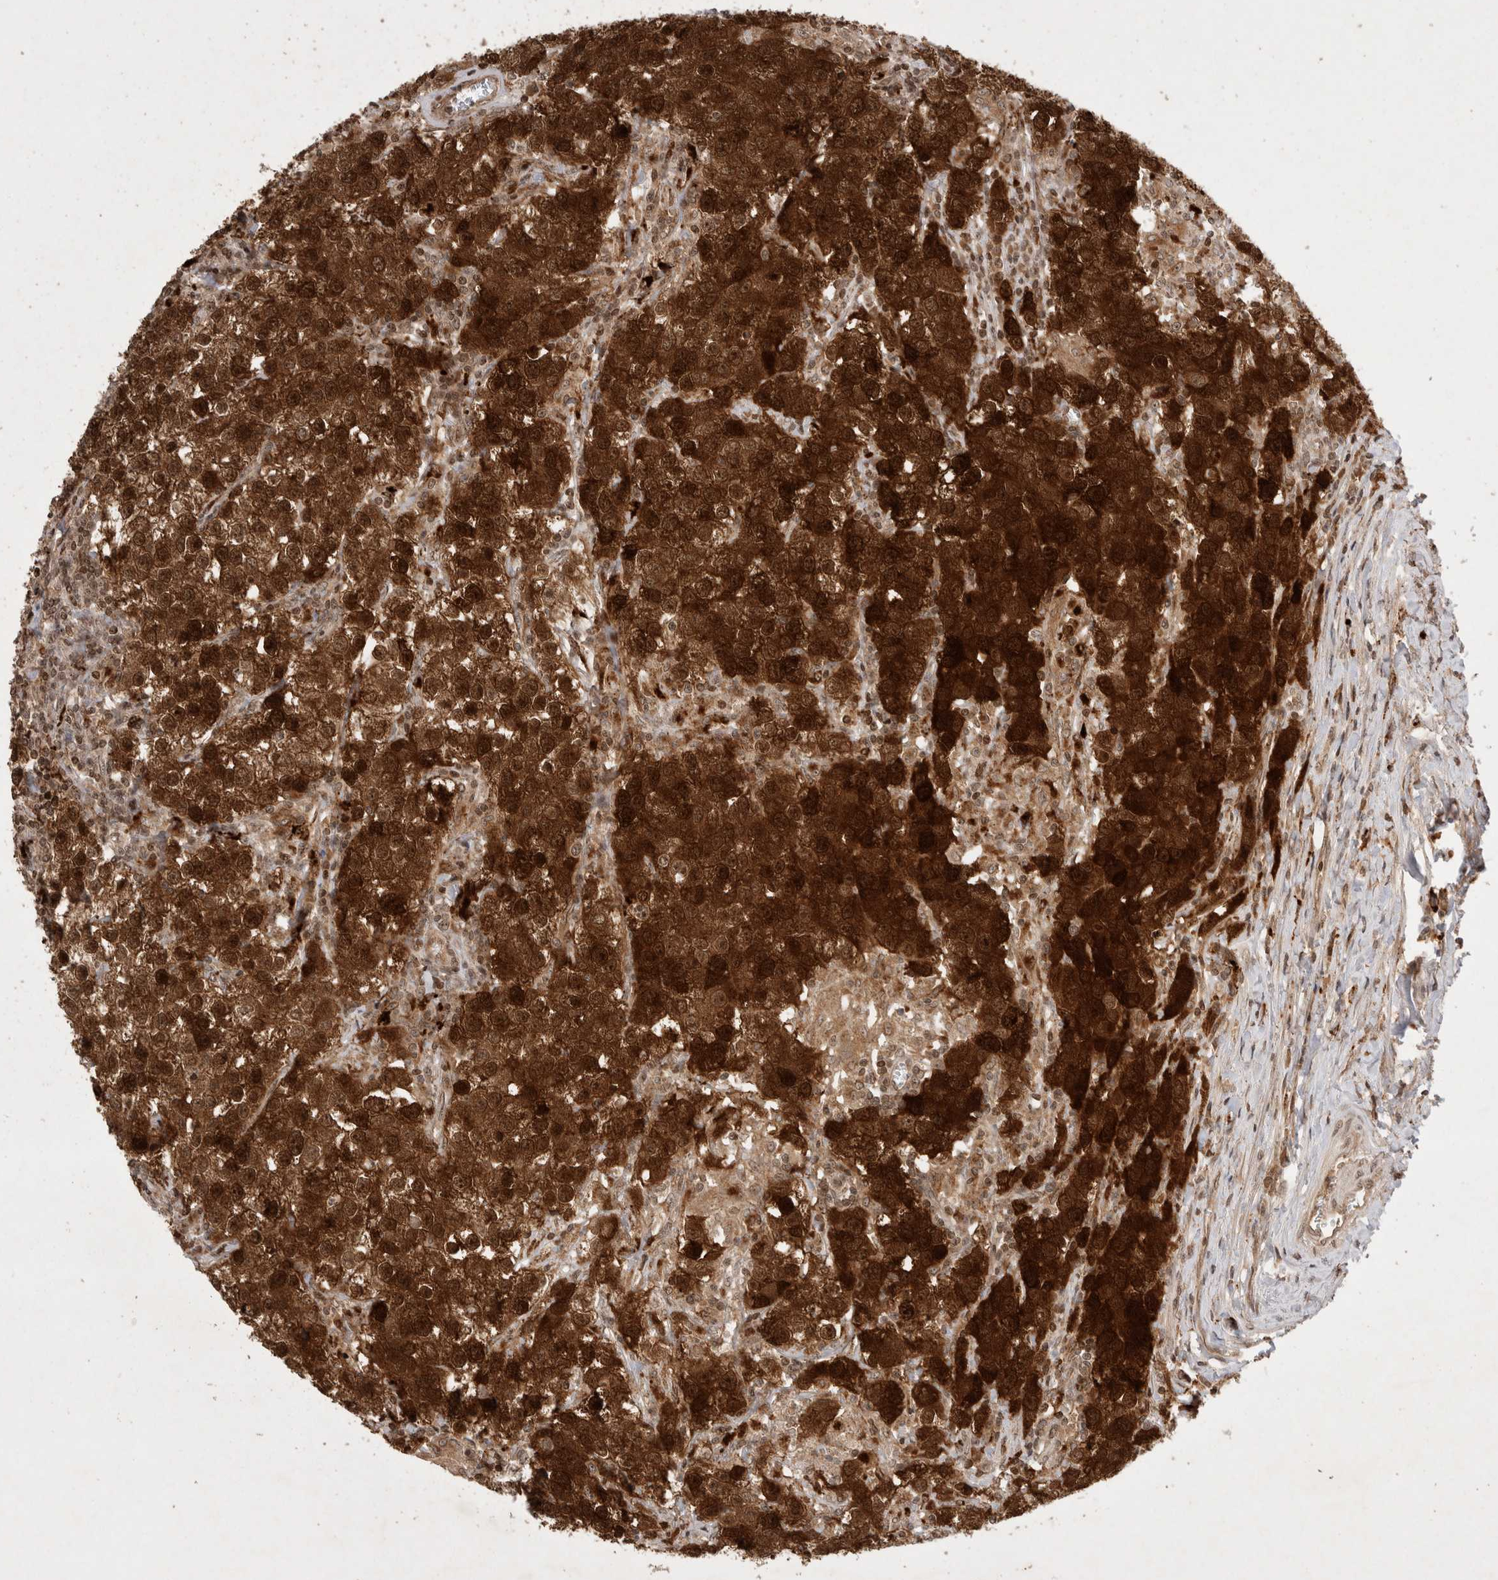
{"staining": {"intensity": "strong", "quantity": ">75%", "location": "cytoplasmic/membranous,nuclear"}, "tissue": "testis cancer", "cell_type": "Tumor cells", "image_type": "cancer", "snomed": [{"axis": "morphology", "description": "Seminoma, NOS"}, {"axis": "morphology", "description": "Carcinoma, Embryonal, NOS"}, {"axis": "topography", "description": "Testis"}], "caption": "Immunohistochemical staining of human testis cancer displays high levels of strong cytoplasmic/membranous and nuclear positivity in approximately >75% of tumor cells. (DAB IHC with brightfield microscopy, high magnification).", "gene": "FAM221A", "patient": {"sex": "male", "age": 43}}